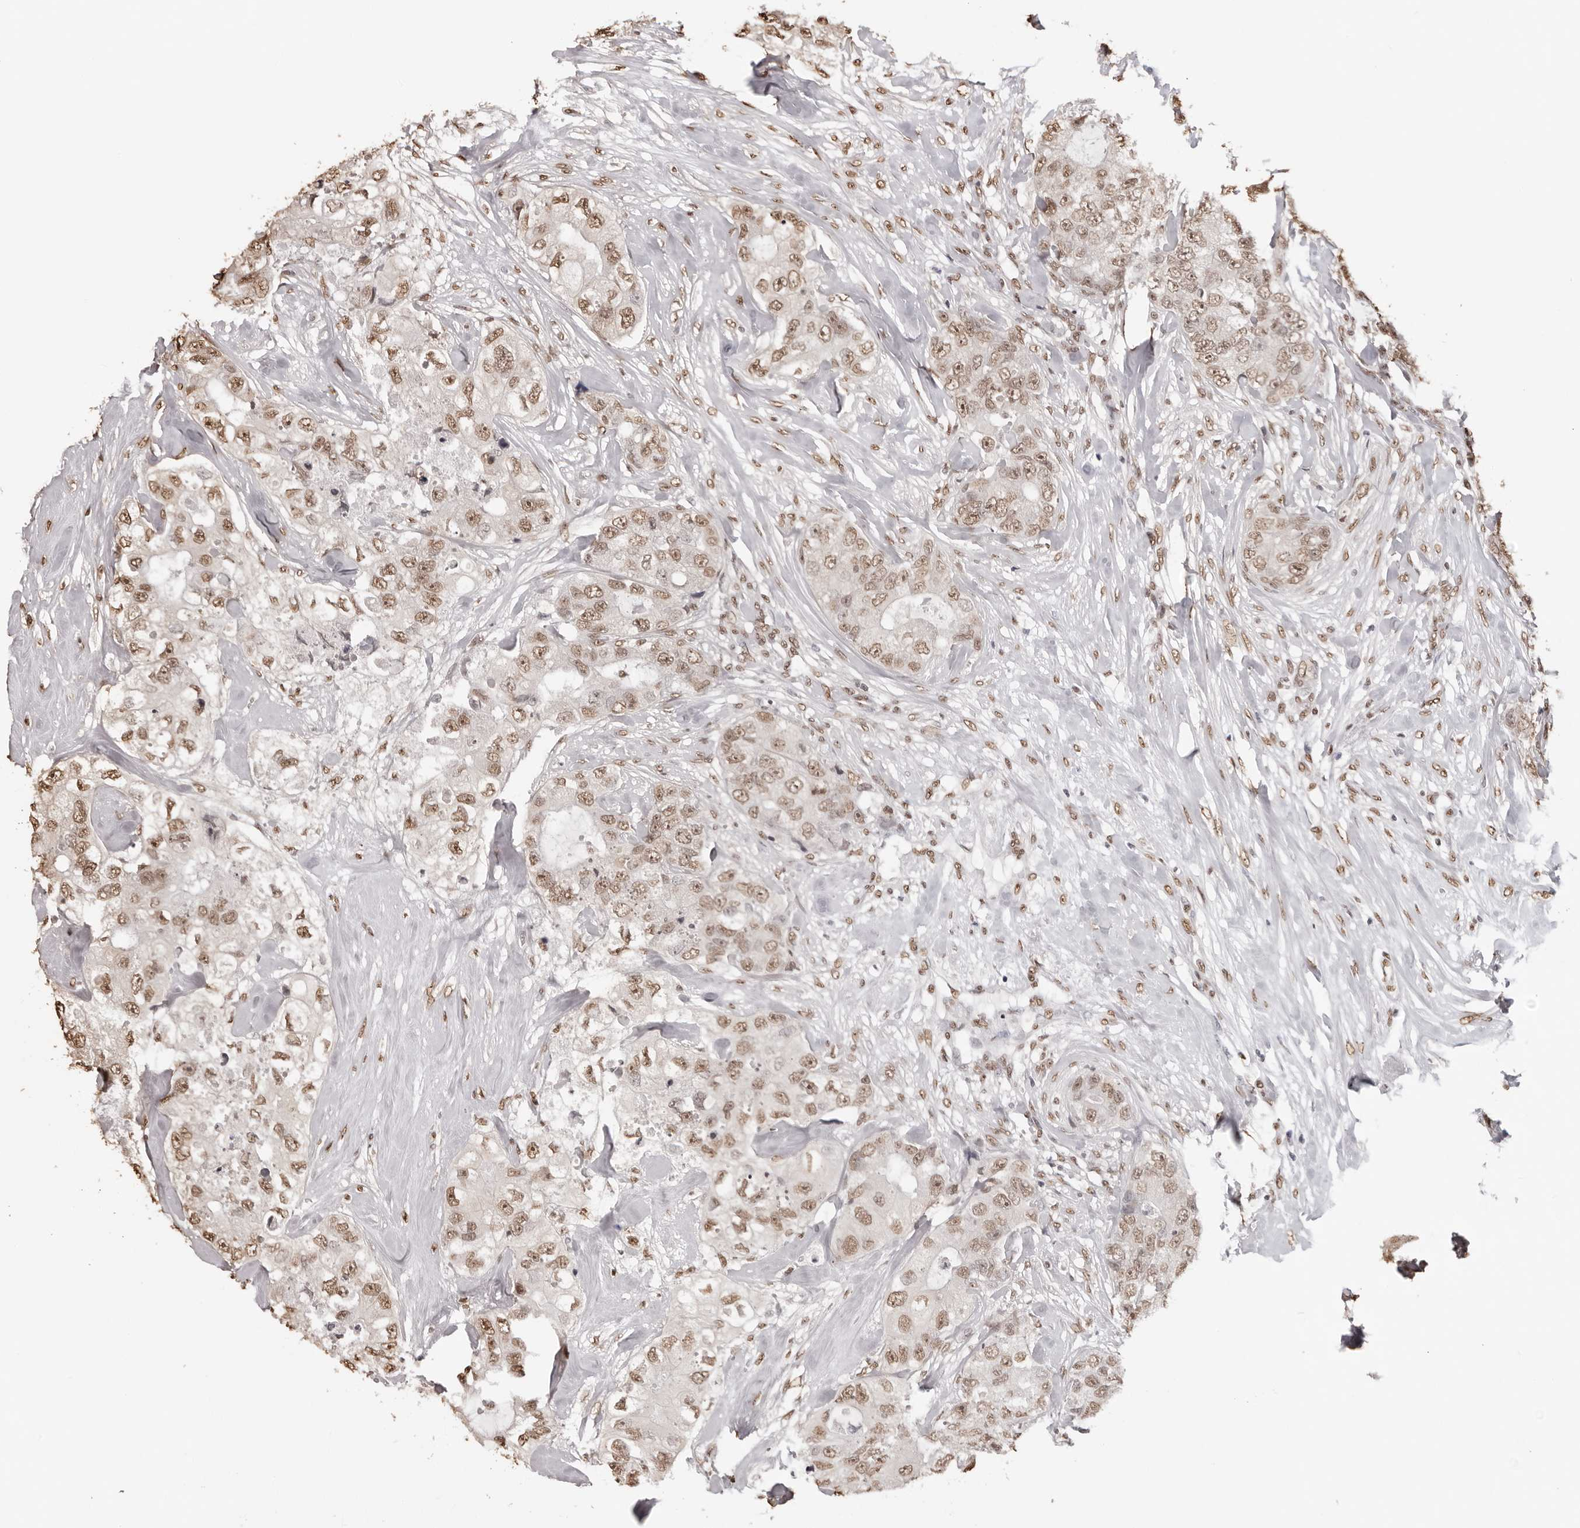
{"staining": {"intensity": "moderate", "quantity": ">75%", "location": "nuclear"}, "tissue": "breast cancer", "cell_type": "Tumor cells", "image_type": "cancer", "snomed": [{"axis": "morphology", "description": "Duct carcinoma"}, {"axis": "topography", "description": "Breast"}], "caption": "Invasive ductal carcinoma (breast) tissue exhibits moderate nuclear positivity in approximately >75% of tumor cells, visualized by immunohistochemistry.", "gene": "OLIG3", "patient": {"sex": "female", "age": 62}}